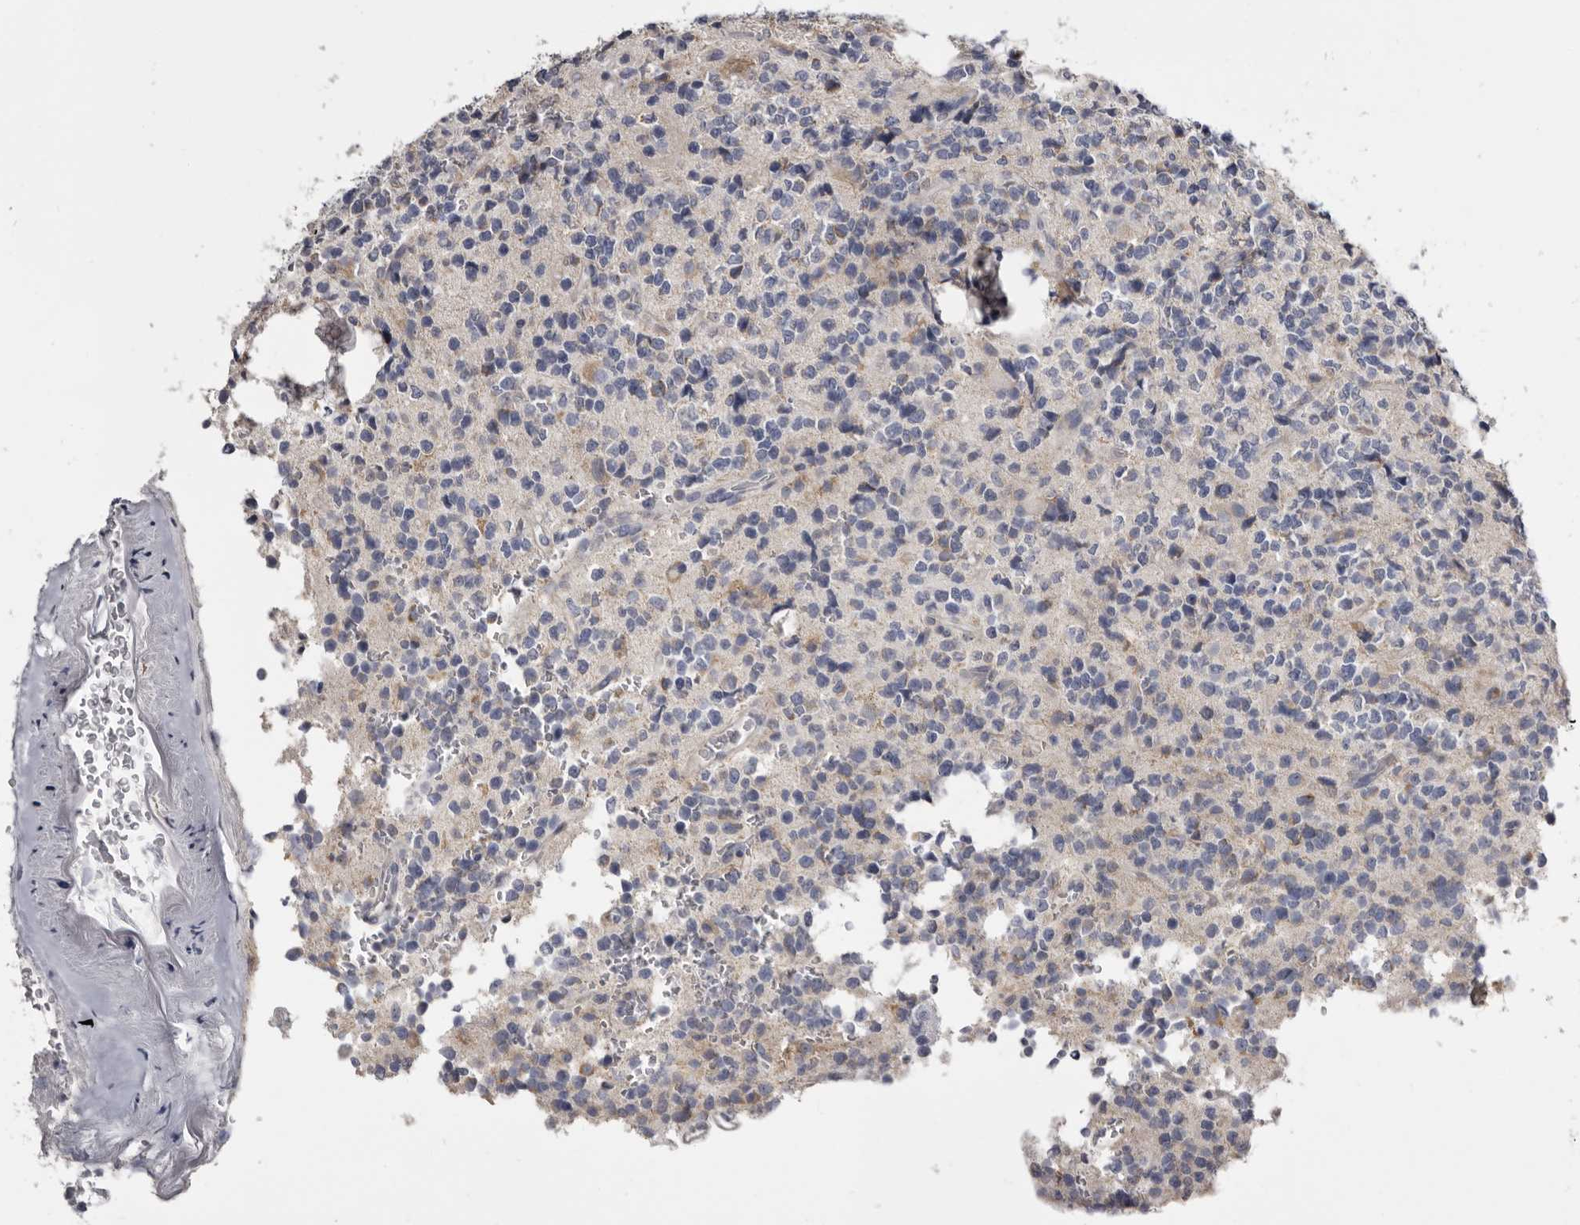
{"staining": {"intensity": "weak", "quantity": "25%-75%", "location": "cytoplasmic/membranous"}, "tissue": "glioma", "cell_type": "Tumor cells", "image_type": "cancer", "snomed": [{"axis": "morphology", "description": "Glioma, malignant, High grade"}, {"axis": "topography", "description": "Brain"}], "caption": "Human malignant glioma (high-grade) stained with a protein marker reveals weak staining in tumor cells.", "gene": "CASQ1", "patient": {"sex": "female", "age": 62}}